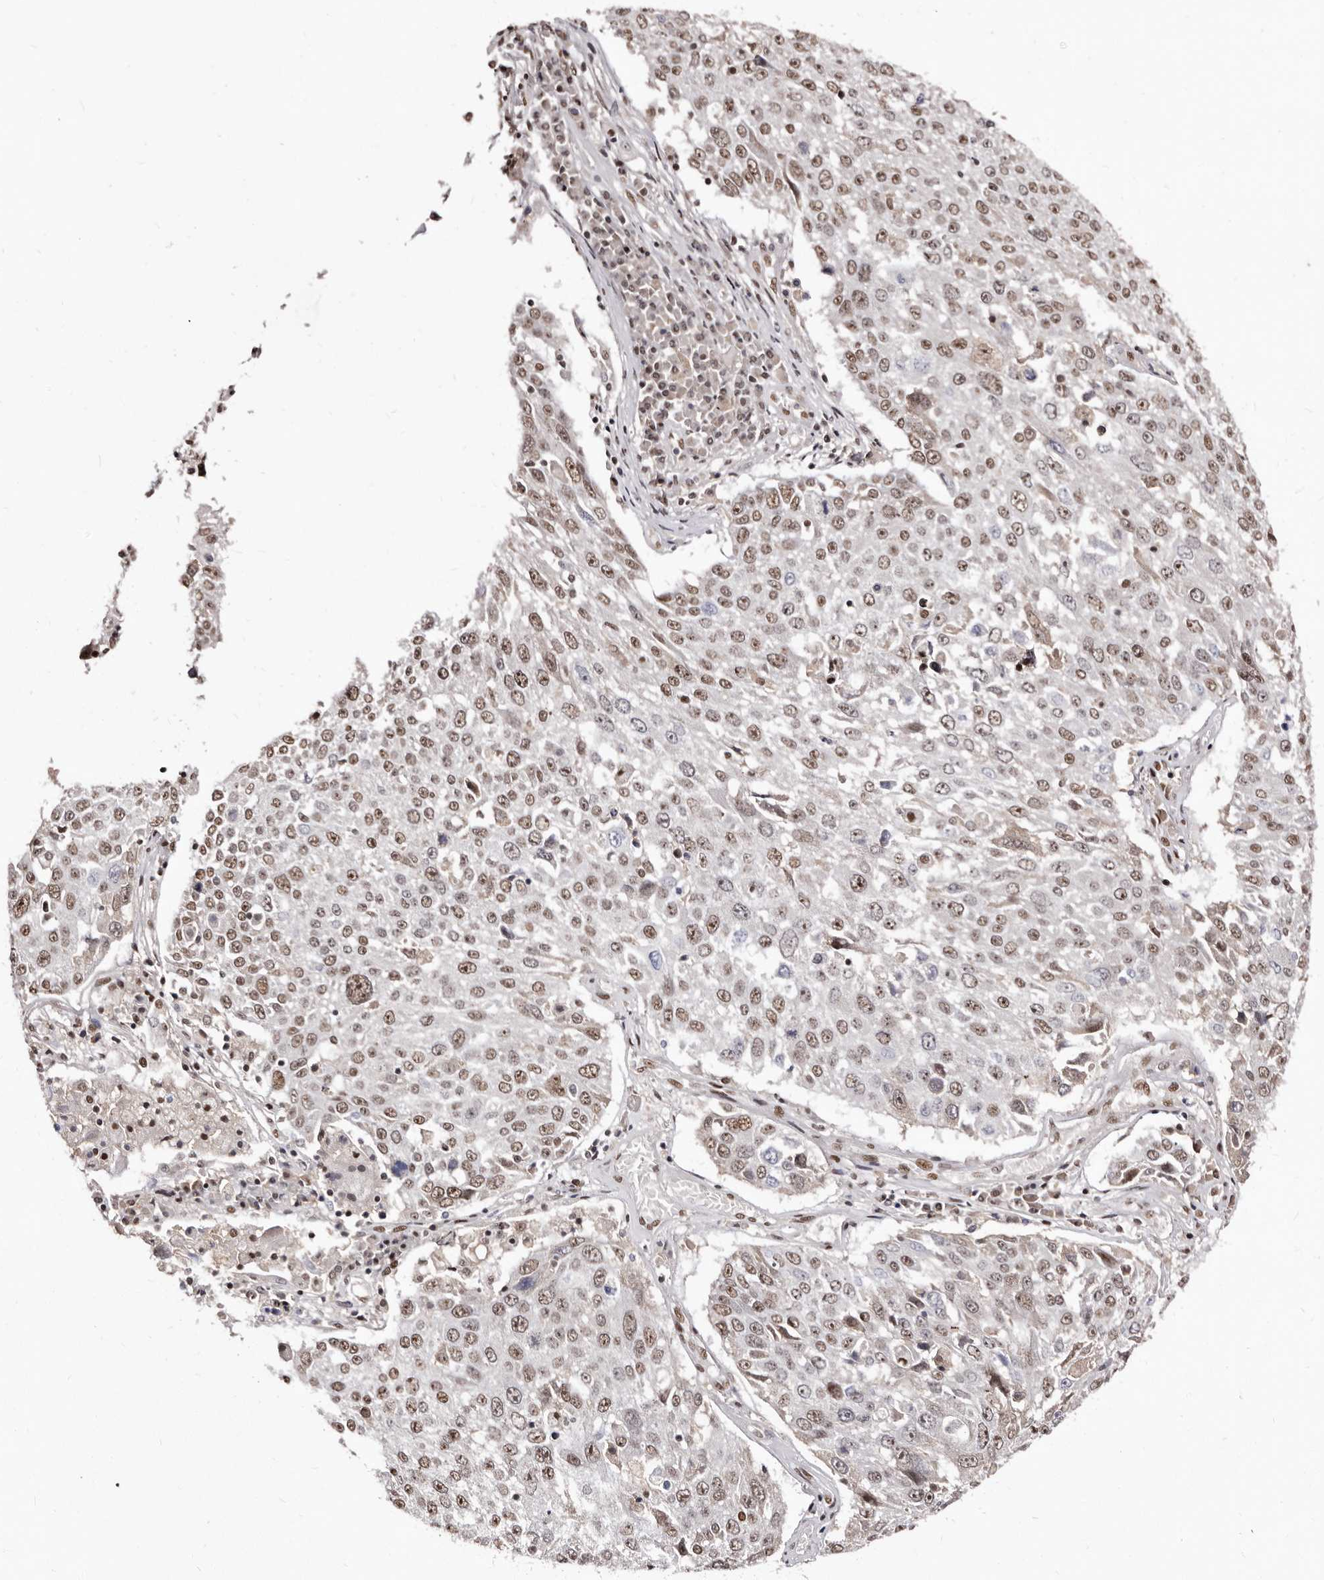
{"staining": {"intensity": "weak", "quantity": ">75%", "location": "nuclear"}, "tissue": "lung cancer", "cell_type": "Tumor cells", "image_type": "cancer", "snomed": [{"axis": "morphology", "description": "Squamous cell carcinoma, NOS"}, {"axis": "topography", "description": "Lung"}], "caption": "A high-resolution image shows immunohistochemistry staining of lung squamous cell carcinoma, which reveals weak nuclear positivity in about >75% of tumor cells.", "gene": "ANAPC11", "patient": {"sex": "male", "age": 65}}